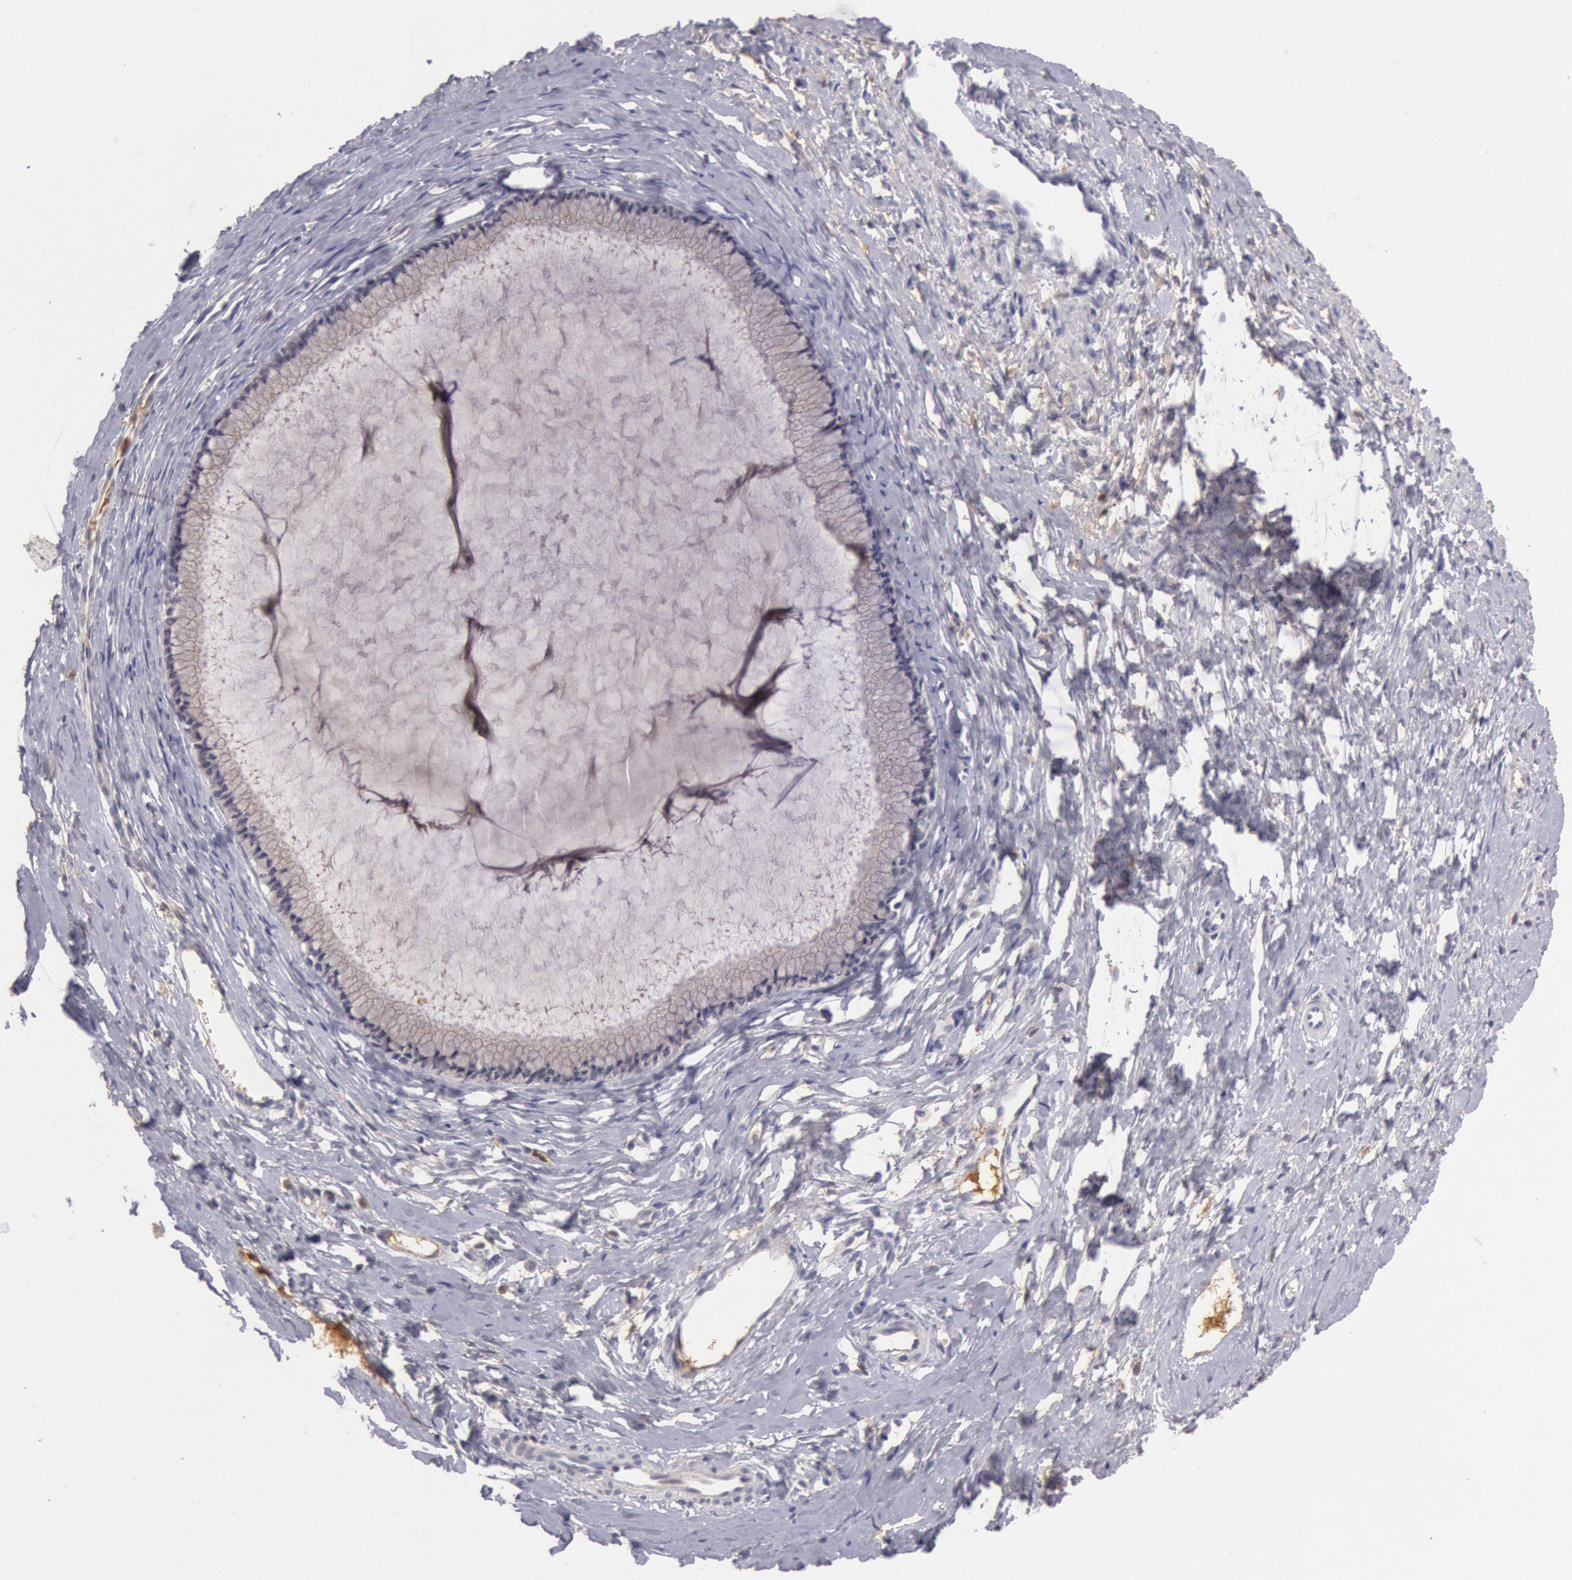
{"staining": {"intensity": "negative", "quantity": "none", "location": "none"}, "tissue": "cervix", "cell_type": "Glandular cells", "image_type": "normal", "snomed": [{"axis": "morphology", "description": "Normal tissue, NOS"}, {"axis": "topography", "description": "Cervix"}], "caption": "Immunohistochemistry image of benign cervix: cervix stained with DAB reveals no significant protein staining in glandular cells. (Stains: DAB IHC with hematoxylin counter stain, Microscopy: brightfield microscopy at high magnification).", "gene": "C1R", "patient": {"sex": "female", "age": 40}}